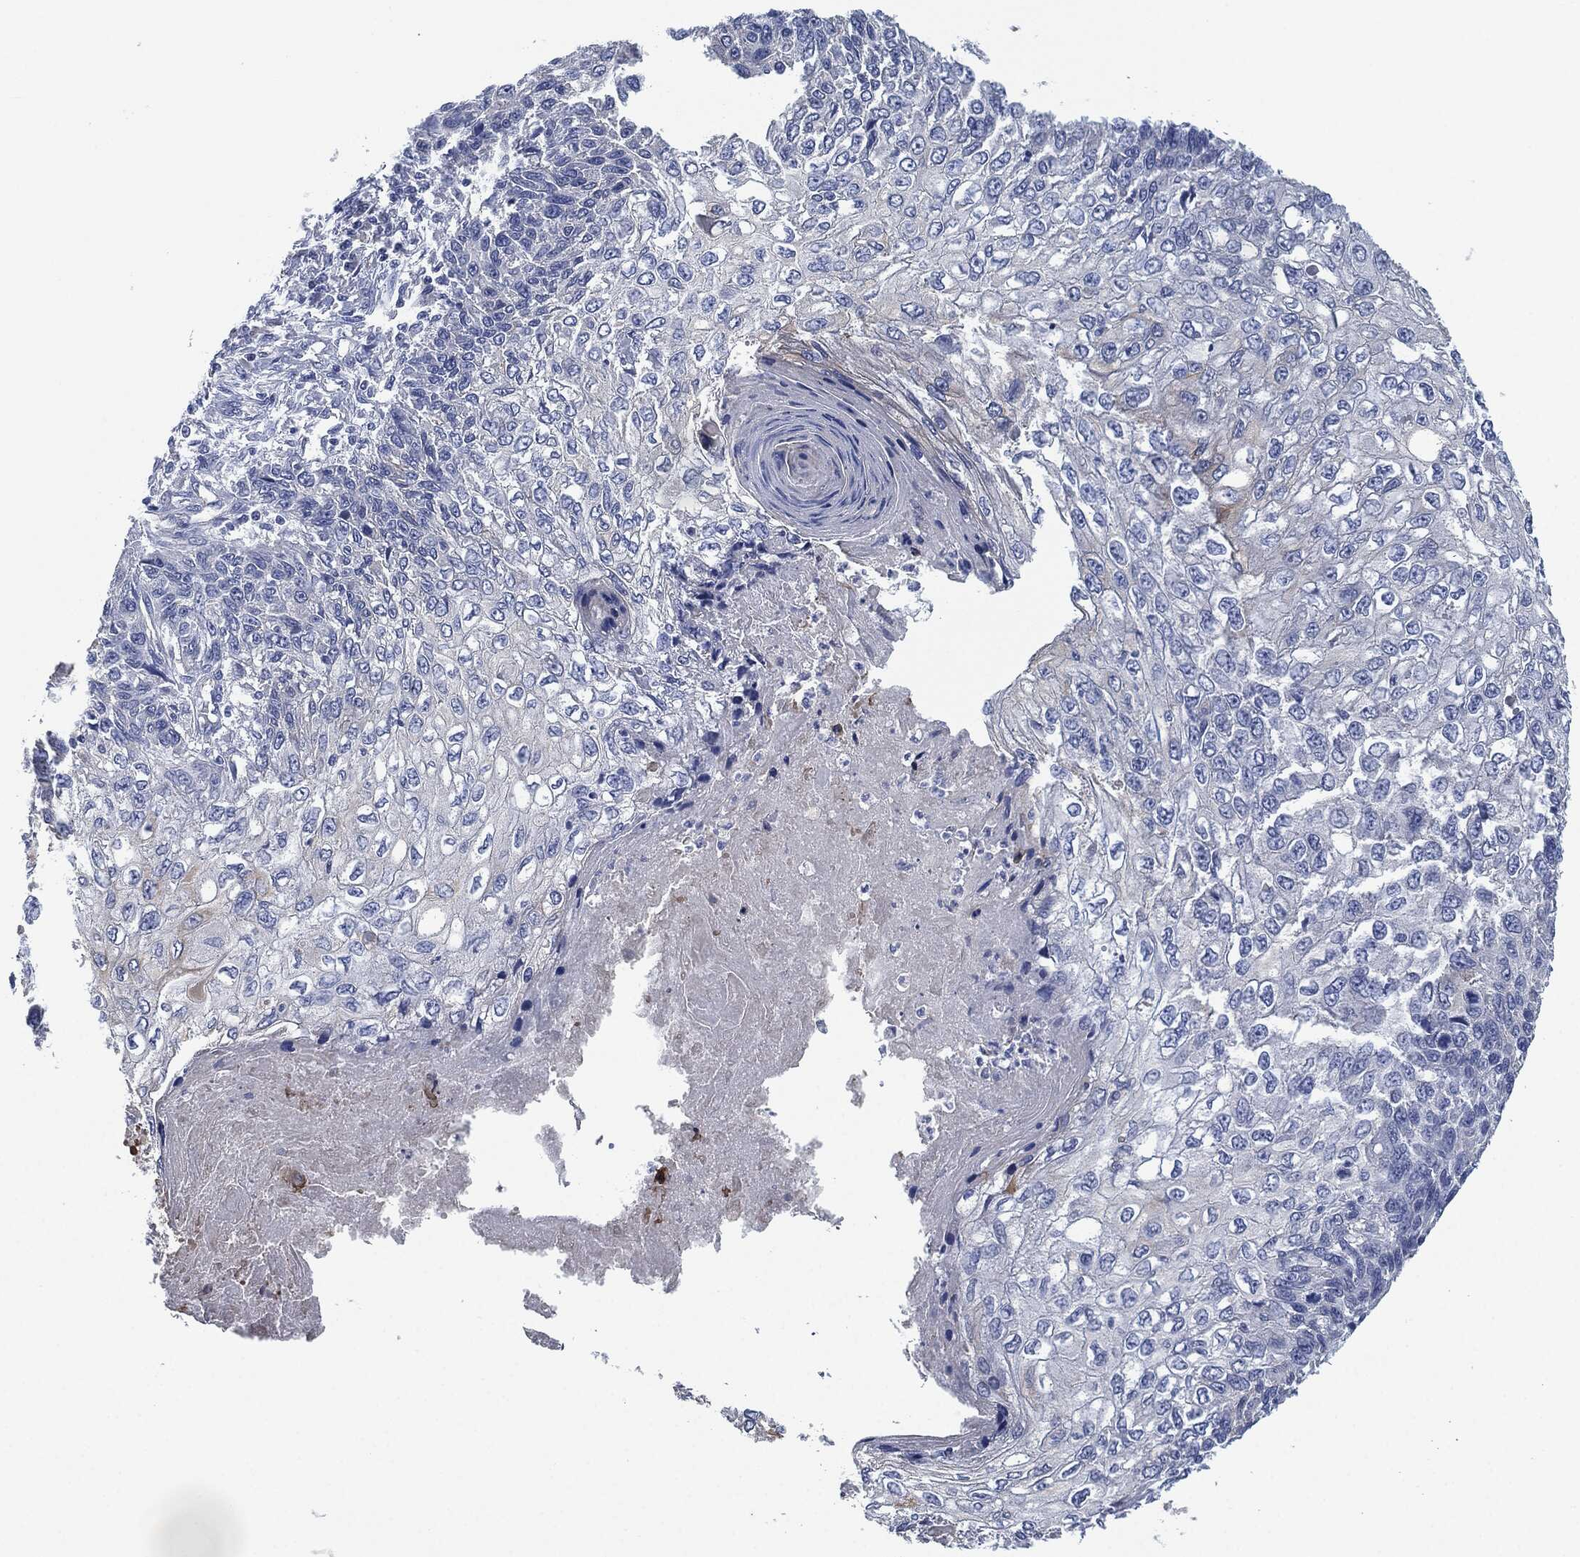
{"staining": {"intensity": "negative", "quantity": "none", "location": "none"}, "tissue": "skin cancer", "cell_type": "Tumor cells", "image_type": "cancer", "snomed": [{"axis": "morphology", "description": "Squamous cell carcinoma, NOS"}, {"axis": "topography", "description": "Skin"}], "caption": "Human skin cancer (squamous cell carcinoma) stained for a protein using immunohistochemistry displays no staining in tumor cells.", "gene": "SHROOM2", "patient": {"sex": "male", "age": 92}}